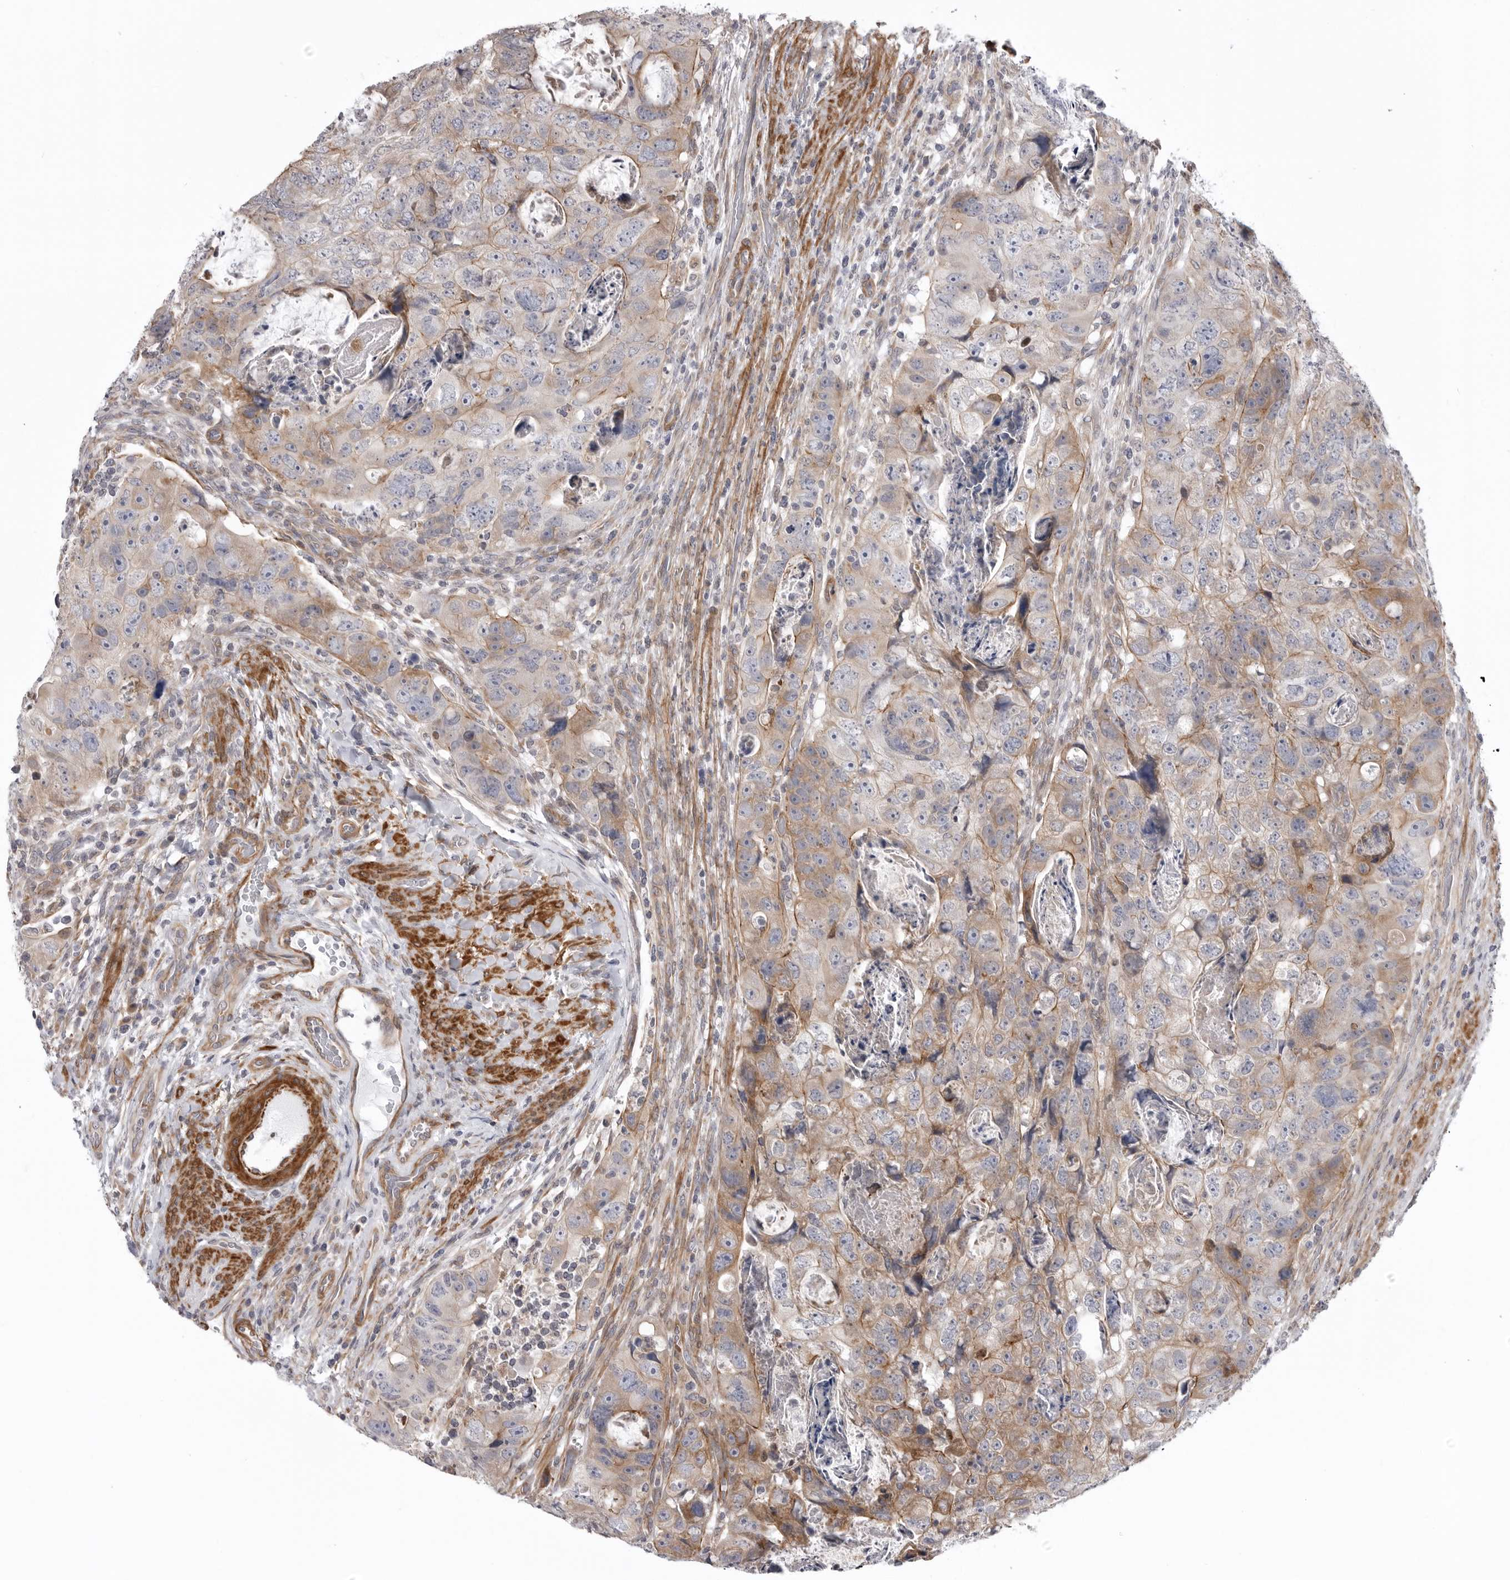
{"staining": {"intensity": "weak", "quantity": ">75%", "location": "cytoplasmic/membranous"}, "tissue": "colorectal cancer", "cell_type": "Tumor cells", "image_type": "cancer", "snomed": [{"axis": "morphology", "description": "Adenocarcinoma, NOS"}, {"axis": "topography", "description": "Rectum"}], "caption": "This is a histology image of immunohistochemistry (IHC) staining of colorectal adenocarcinoma, which shows weak staining in the cytoplasmic/membranous of tumor cells.", "gene": "SCP2", "patient": {"sex": "male", "age": 59}}